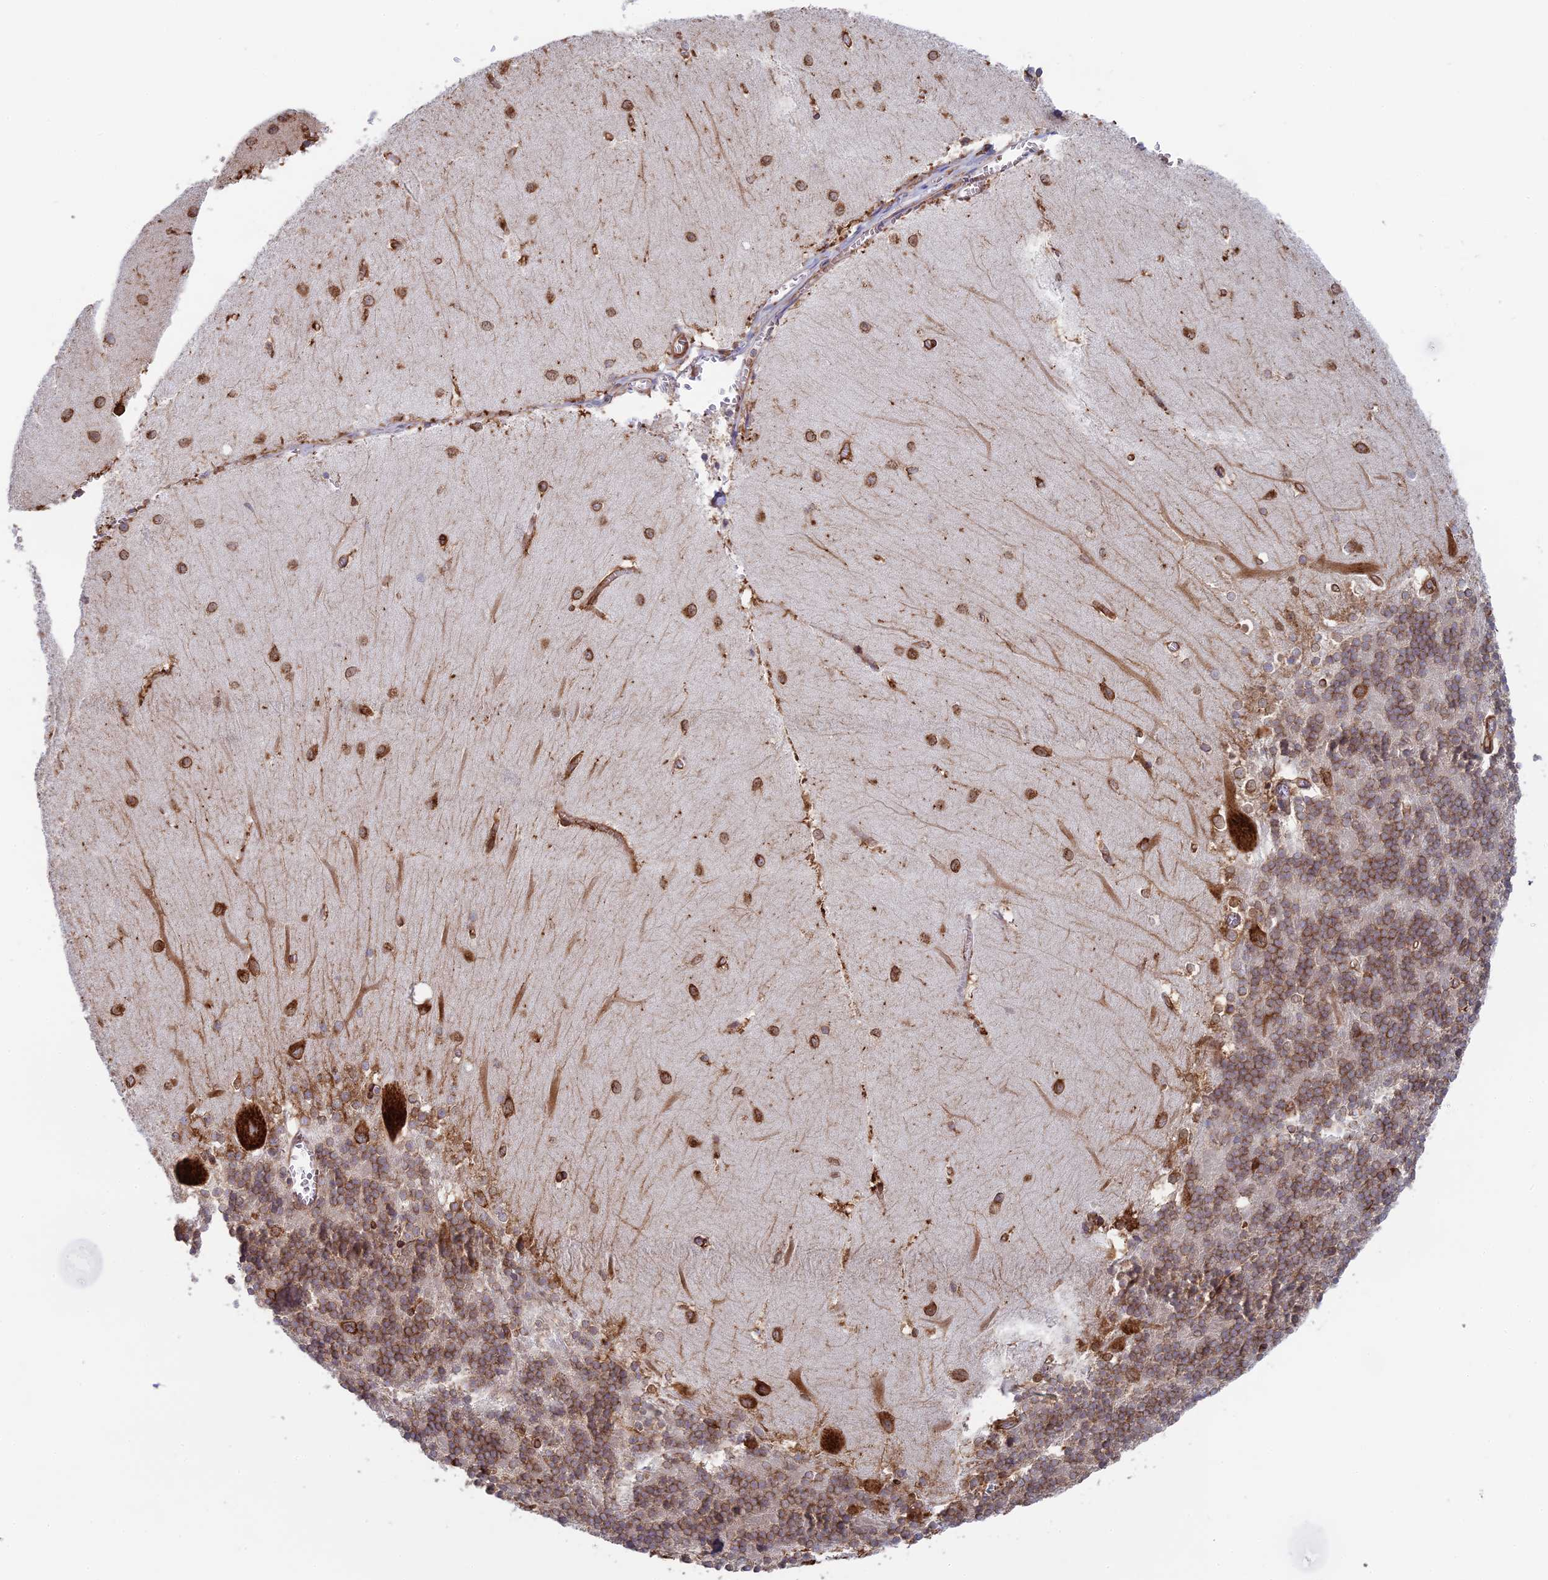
{"staining": {"intensity": "moderate", "quantity": "25%-75%", "location": "cytoplasmic/membranous"}, "tissue": "cerebellum", "cell_type": "Cells in granular layer", "image_type": "normal", "snomed": [{"axis": "morphology", "description": "Normal tissue, NOS"}, {"axis": "topography", "description": "Cerebellum"}], "caption": "High-power microscopy captured an immunohistochemistry (IHC) histopathology image of normal cerebellum, revealing moderate cytoplasmic/membranous expression in approximately 25%-75% of cells in granular layer.", "gene": "CCDC69", "patient": {"sex": "male", "age": 37}}